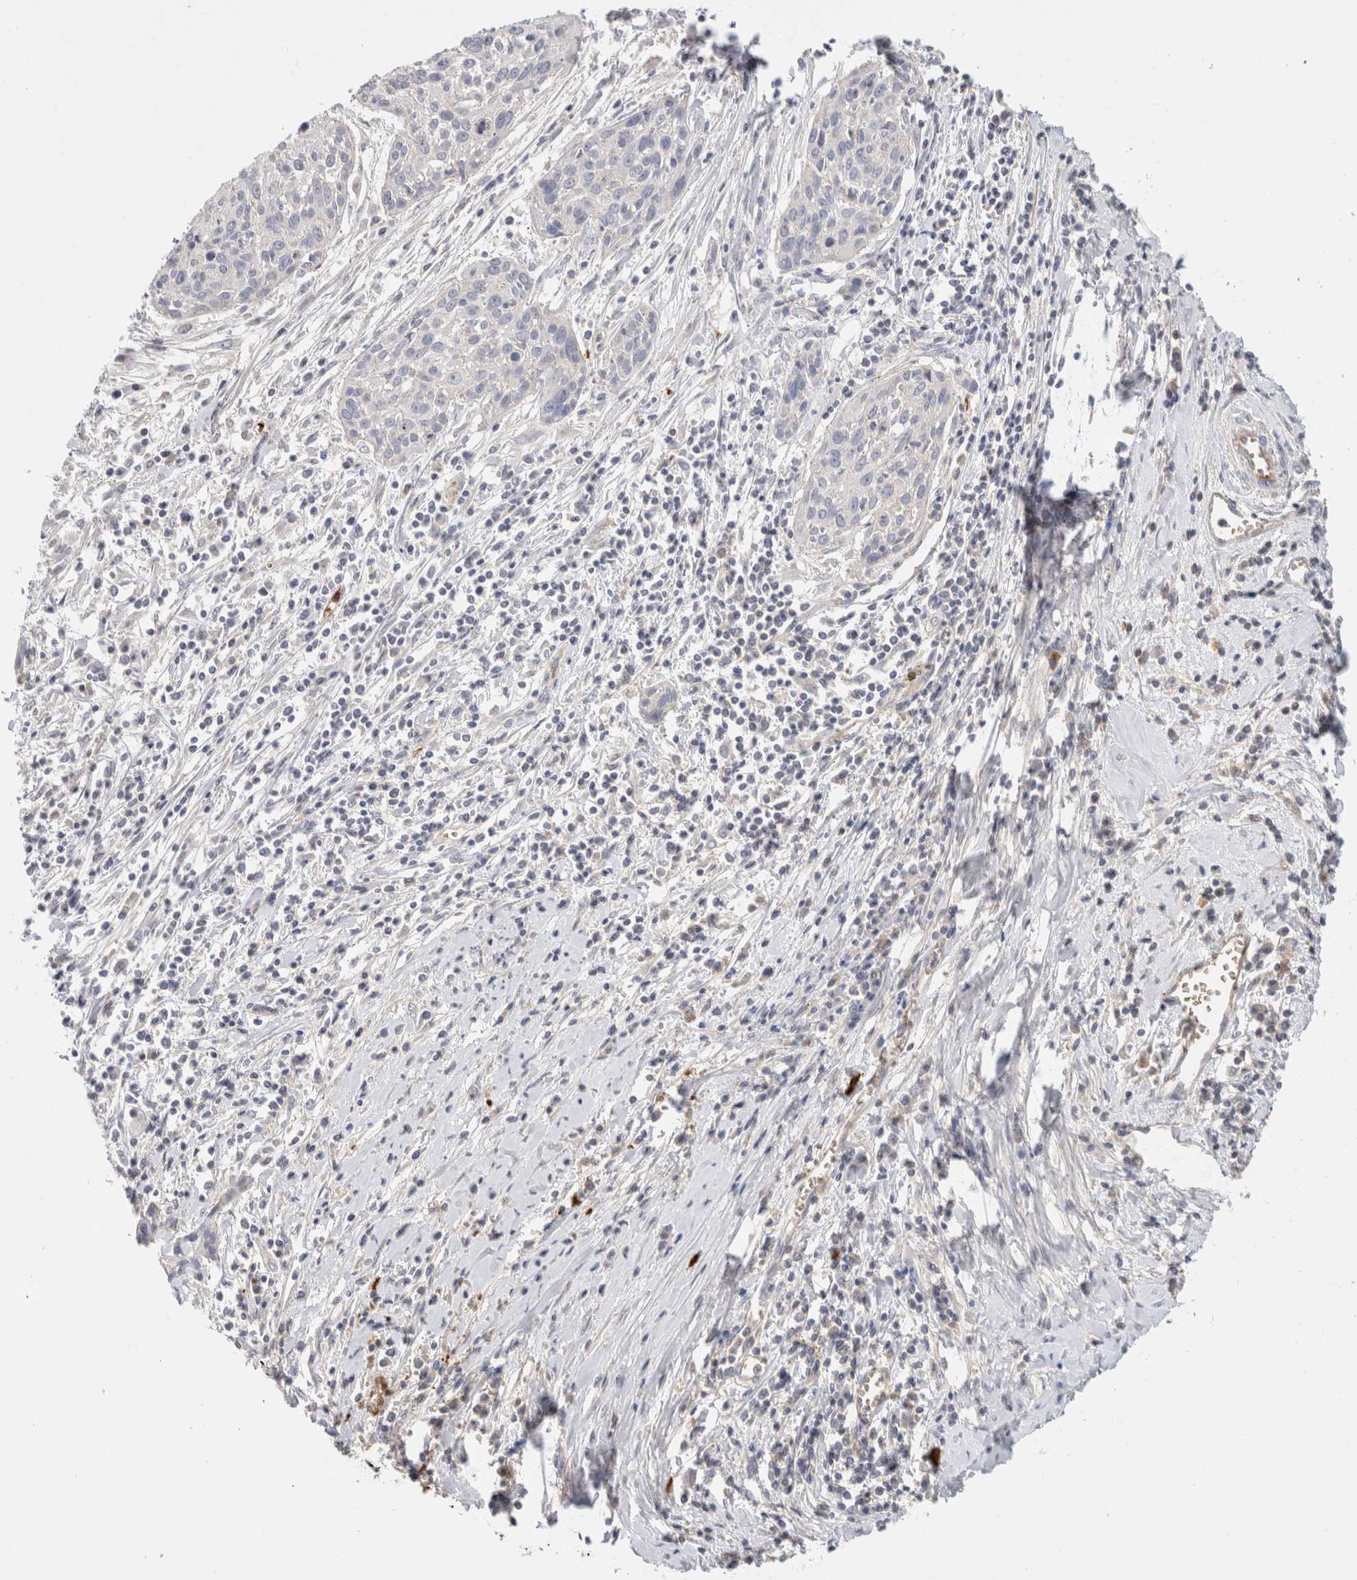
{"staining": {"intensity": "negative", "quantity": "none", "location": "none"}, "tissue": "cervical cancer", "cell_type": "Tumor cells", "image_type": "cancer", "snomed": [{"axis": "morphology", "description": "Squamous cell carcinoma, NOS"}, {"axis": "topography", "description": "Cervix"}], "caption": "This is an IHC image of human squamous cell carcinoma (cervical). There is no staining in tumor cells.", "gene": "MST1", "patient": {"sex": "female", "age": 51}}